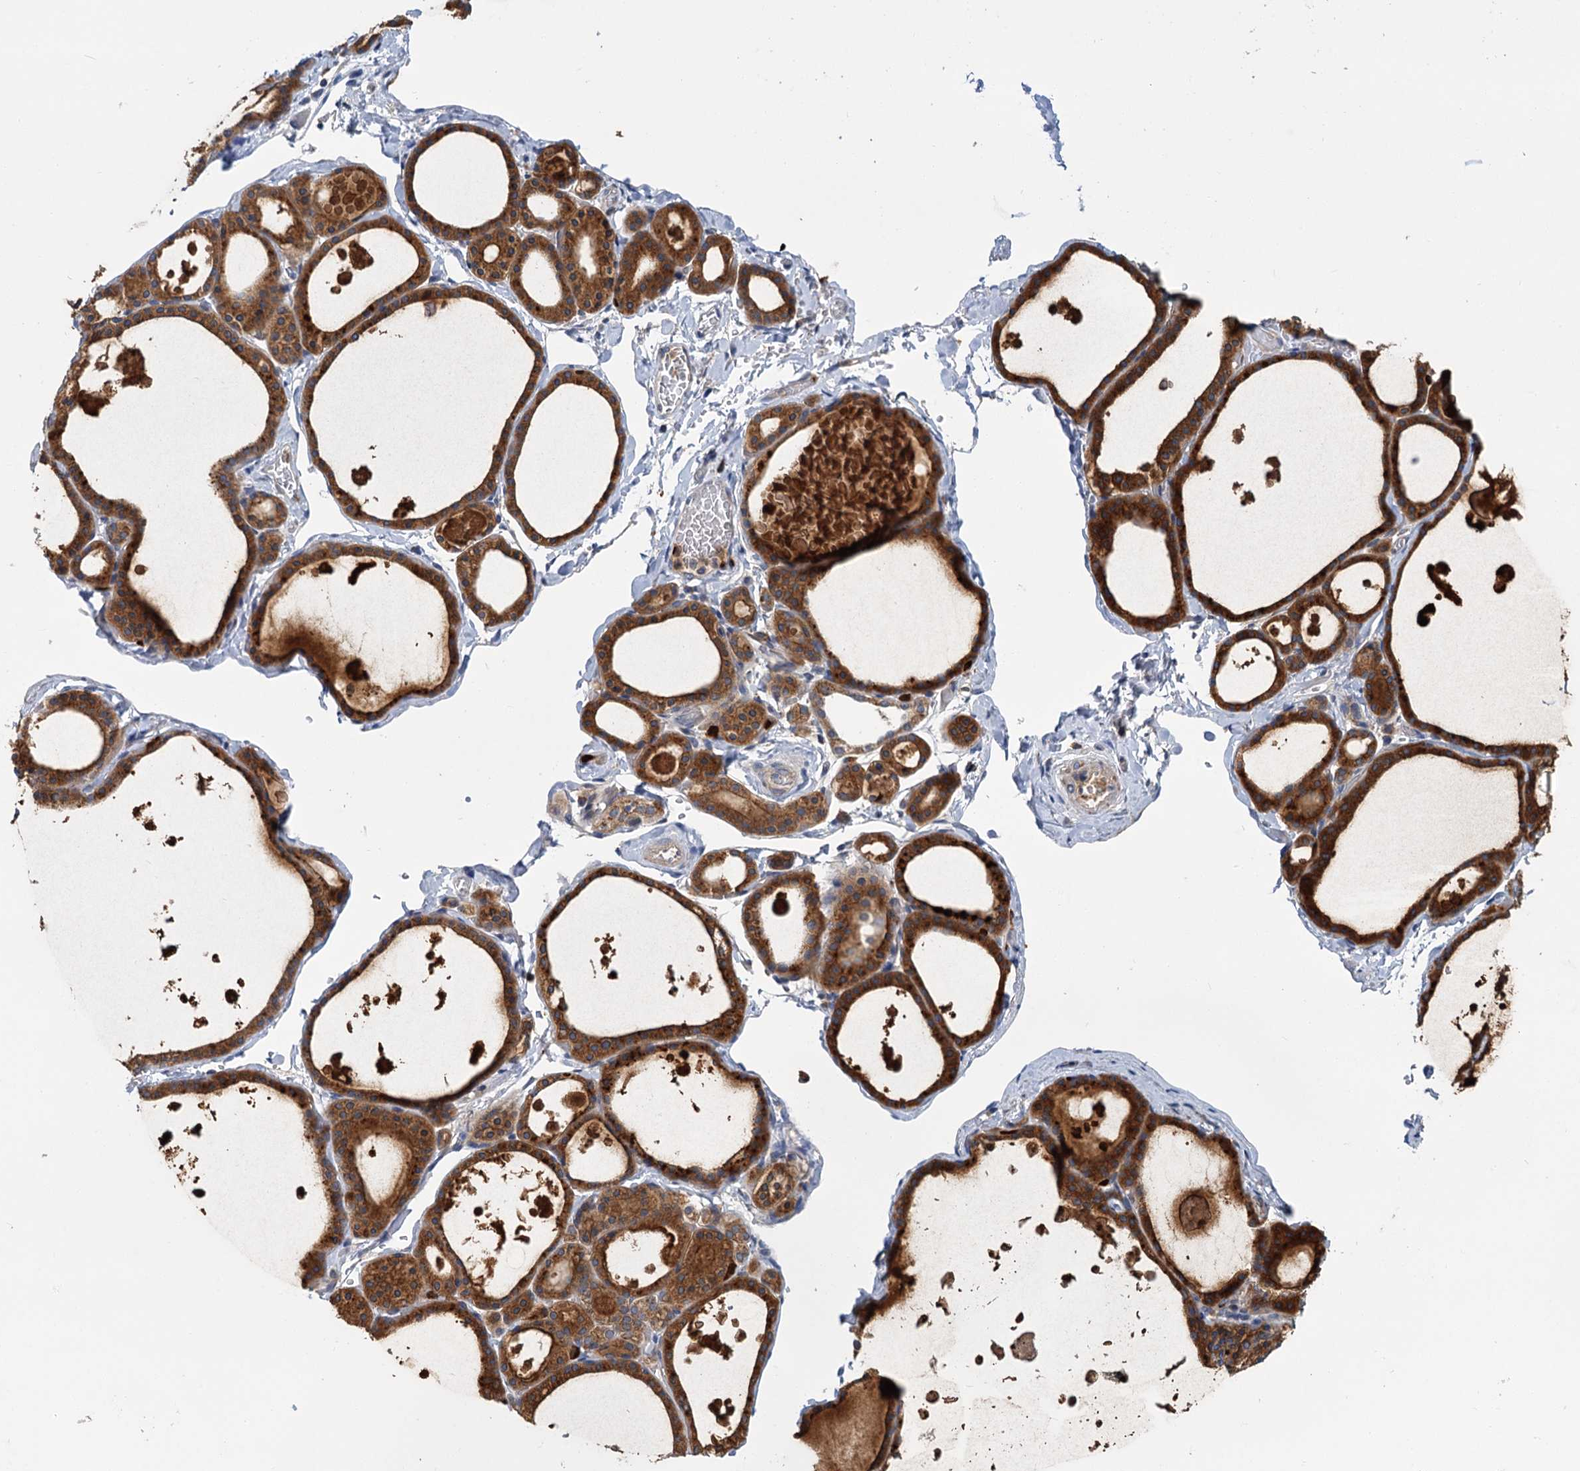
{"staining": {"intensity": "moderate", "quantity": ">75%", "location": "cytoplasmic/membranous"}, "tissue": "thyroid gland", "cell_type": "Glandular cells", "image_type": "normal", "snomed": [{"axis": "morphology", "description": "Normal tissue, NOS"}, {"axis": "topography", "description": "Thyroid gland"}], "caption": "Approximately >75% of glandular cells in normal human thyroid gland exhibit moderate cytoplasmic/membranous protein expression as visualized by brown immunohistochemical staining.", "gene": "DYNC2H1", "patient": {"sex": "male", "age": 56}}